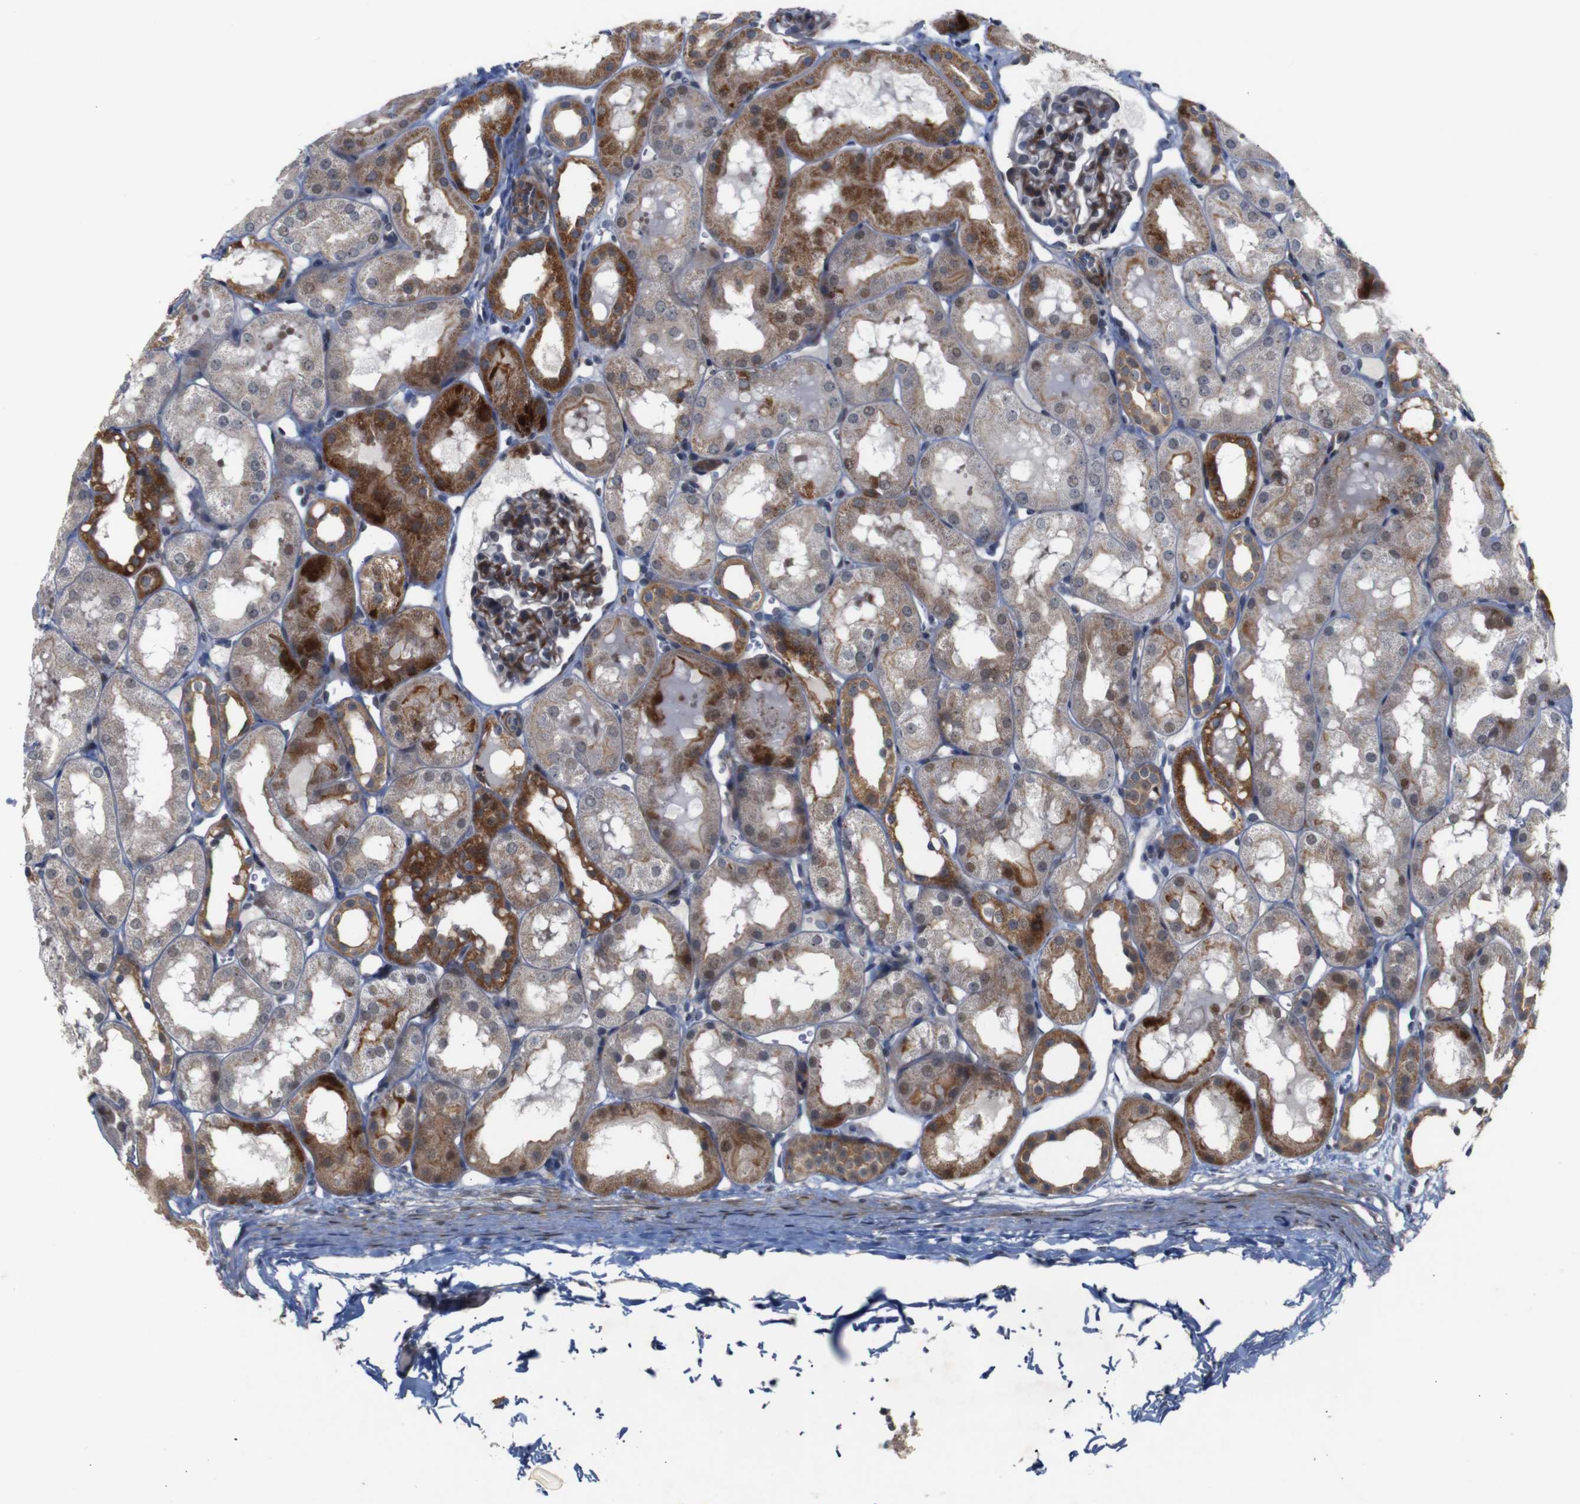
{"staining": {"intensity": "moderate", "quantity": "<25%", "location": "cytoplasmic/membranous"}, "tissue": "kidney", "cell_type": "Cells in glomeruli", "image_type": "normal", "snomed": [{"axis": "morphology", "description": "Normal tissue, NOS"}, {"axis": "topography", "description": "Kidney"}, {"axis": "topography", "description": "Urinary bladder"}], "caption": "This photomicrograph exhibits normal kidney stained with IHC to label a protein in brown. The cytoplasmic/membranous of cells in glomeruli show moderate positivity for the protein. Nuclei are counter-stained blue.", "gene": "ATP7B", "patient": {"sex": "male", "age": 16}}